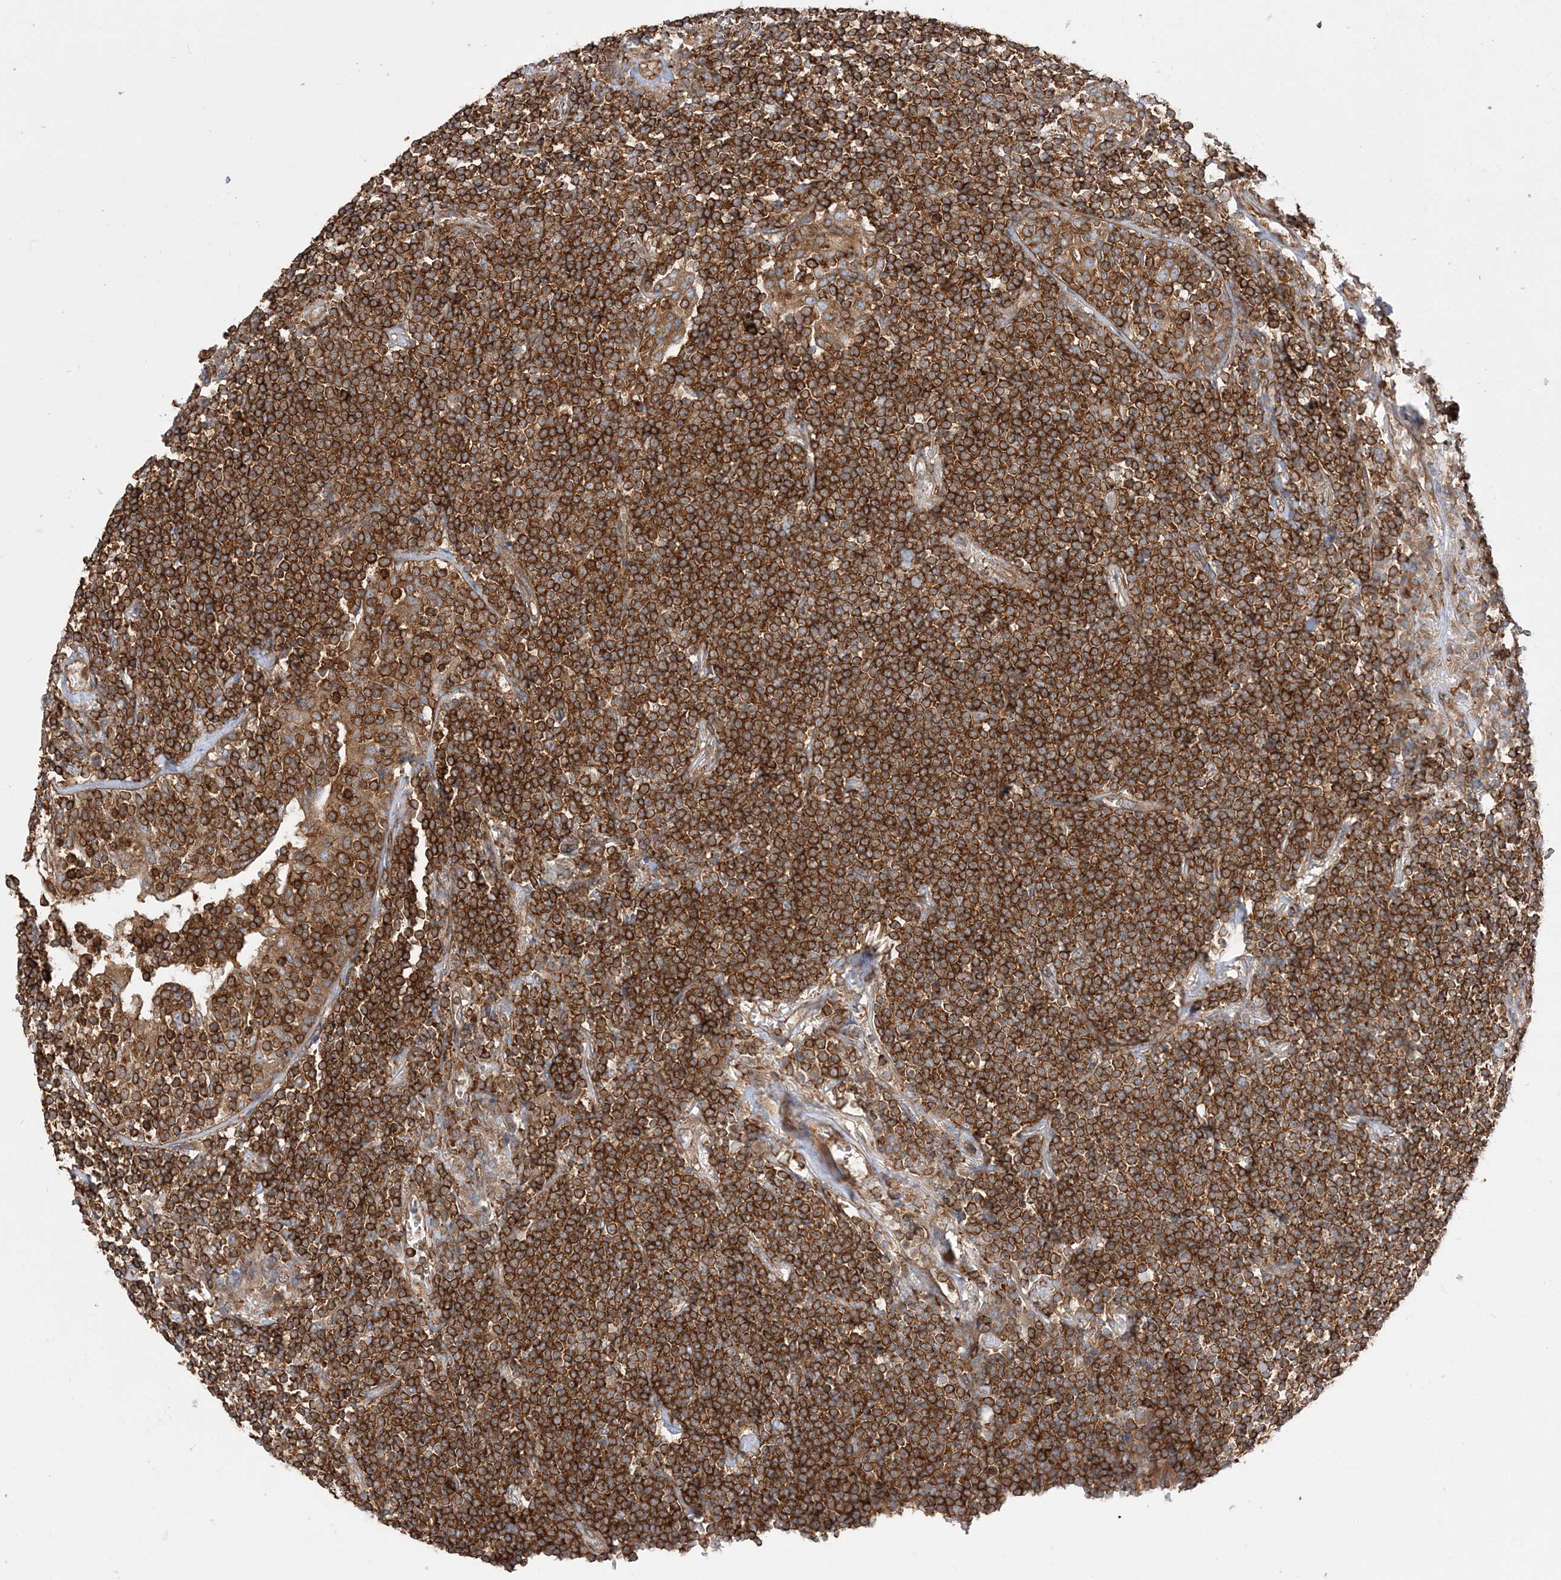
{"staining": {"intensity": "strong", "quantity": ">75%", "location": "cytoplasmic/membranous"}, "tissue": "lymphoma", "cell_type": "Tumor cells", "image_type": "cancer", "snomed": [{"axis": "morphology", "description": "Malignant lymphoma, non-Hodgkin's type, Low grade"}, {"axis": "topography", "description": "Lung"}], "caption": "There is high levels of strong cytoplasmic/membranous staining in tumor cells of malignant lymphoma, non-Hodgkin's type (low-grade), as demonstrated by immunohistochemical staining (brown color).", "gene": "TBC1D5", "patient": {"sex": "female", "age": 71}}